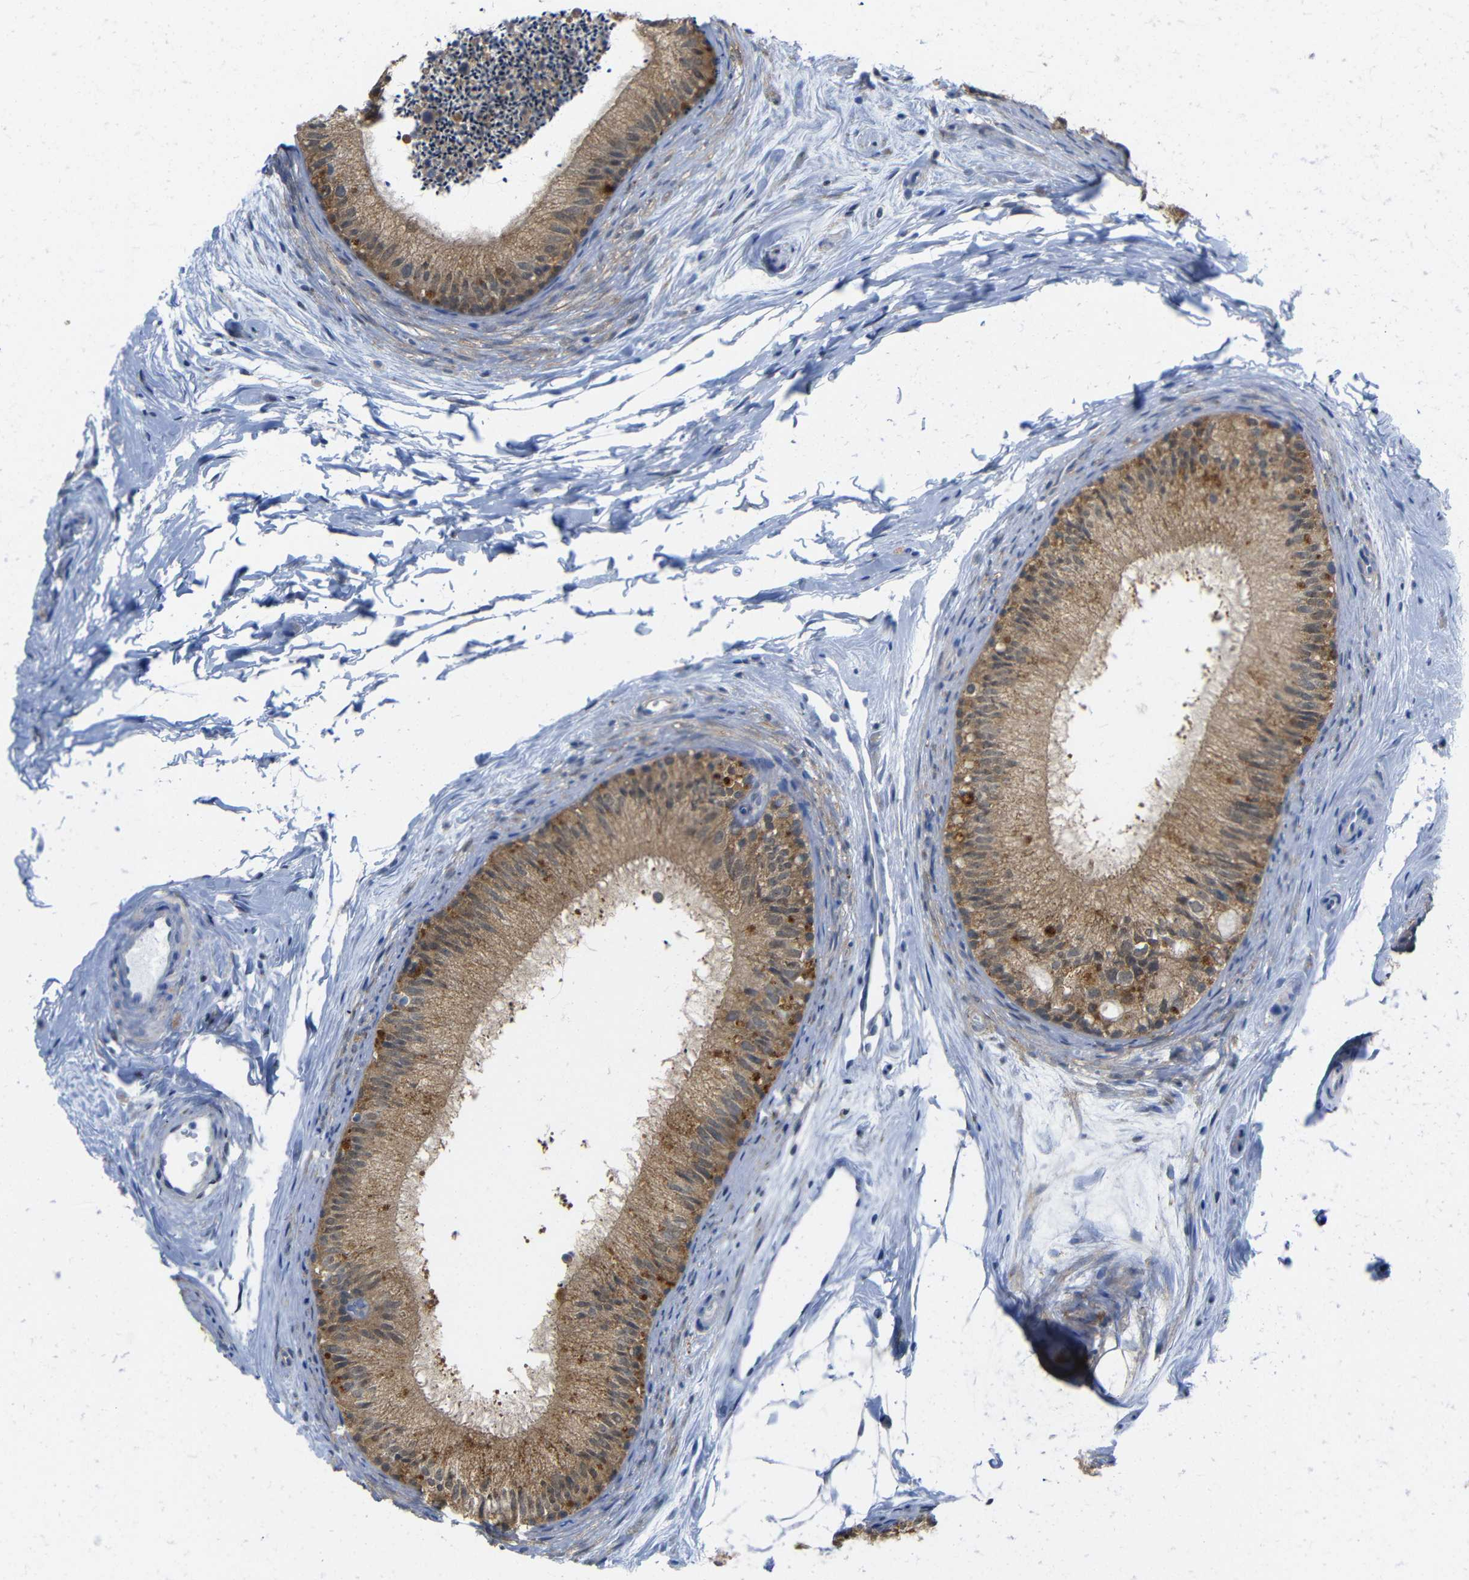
{"staining": {"intensity": "moderate", "quantity": ">75%", "location": "cytoplasmic/membranous"}, "tissue": "epididymis", "cell_type": "Glandular cells", "image_type": "normal", "snomed": [{"axis": "morphology", "description": "Normal tissue, NOS"}, {"axis": "topography", "description": "Epididymis"}], "caption": "High-power microscopy captured an IHC histopathology image of benign epididymis, revealing moderate cytoplasmic/membranous expression in about >75% of glandular cells.", "gene": "PEBP1", "patient": {"sex": "male", "age": 56}}